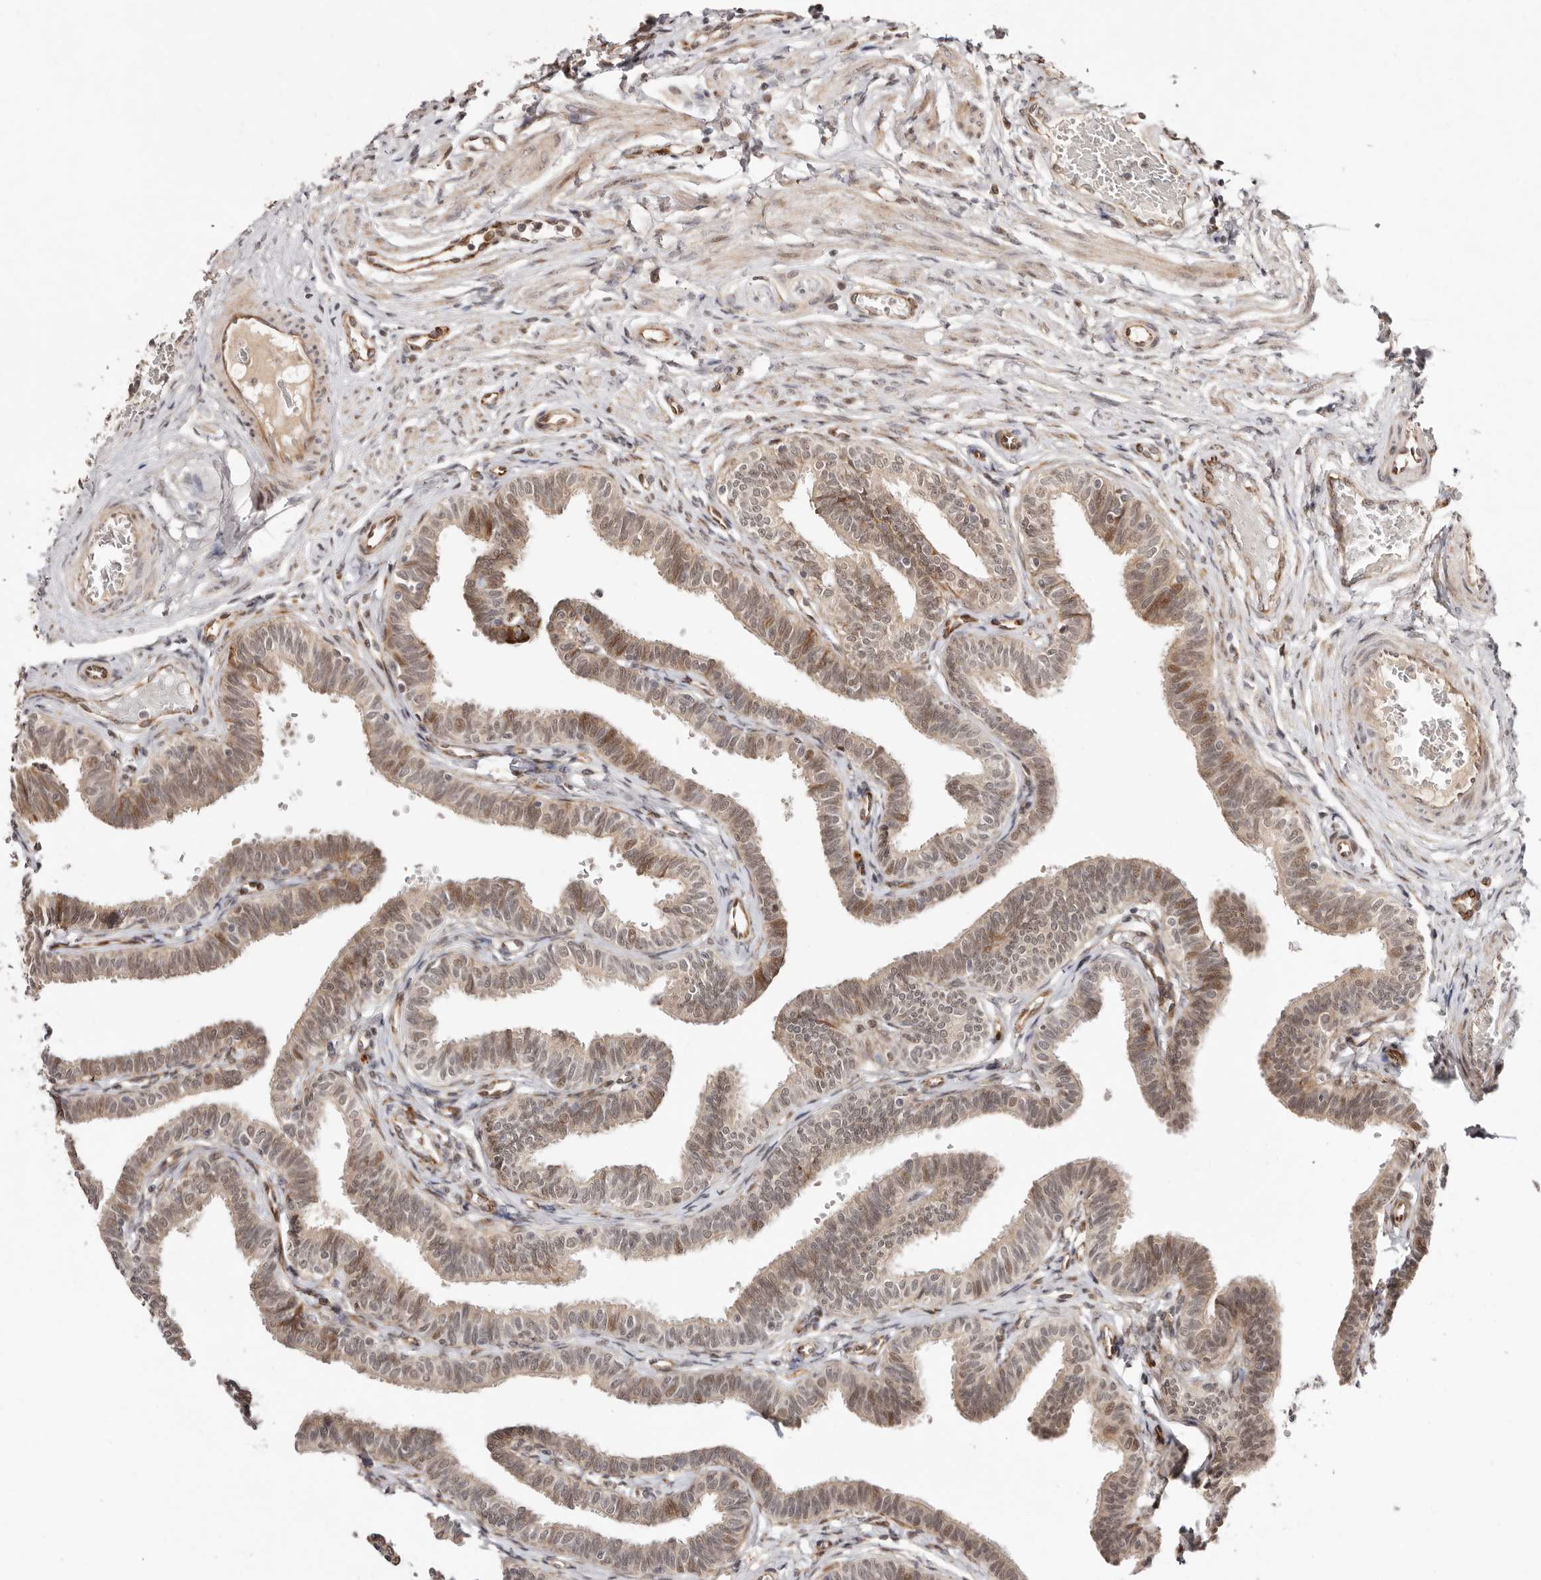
{"staining": {"intensity": "weak", "quantity": "25%-75%", "location": "nuclear"}, "tissue": "fallopian tube", "cell_type": "Glandular cells", "image_type": "normal", "snomed": [{"axis": "morphology", "description": "Normal tissue, NOS"}, {"axis": "topography", "description": "Fallopian tube"}, {"axis": "topography", "description": "Ovary"}], "caption": "High-magnification brightfield microscopy of normal fallopian tube stained with DAB (3,3'-diaminobenzidine) (brown) and counterstained with hematoxylin (blue). glandular cells exhibit weak nuclear positivity is present in about25%-75% of cells.", "gene": "BCL2L15", "patient": {"sex": "female", "age": 23}}